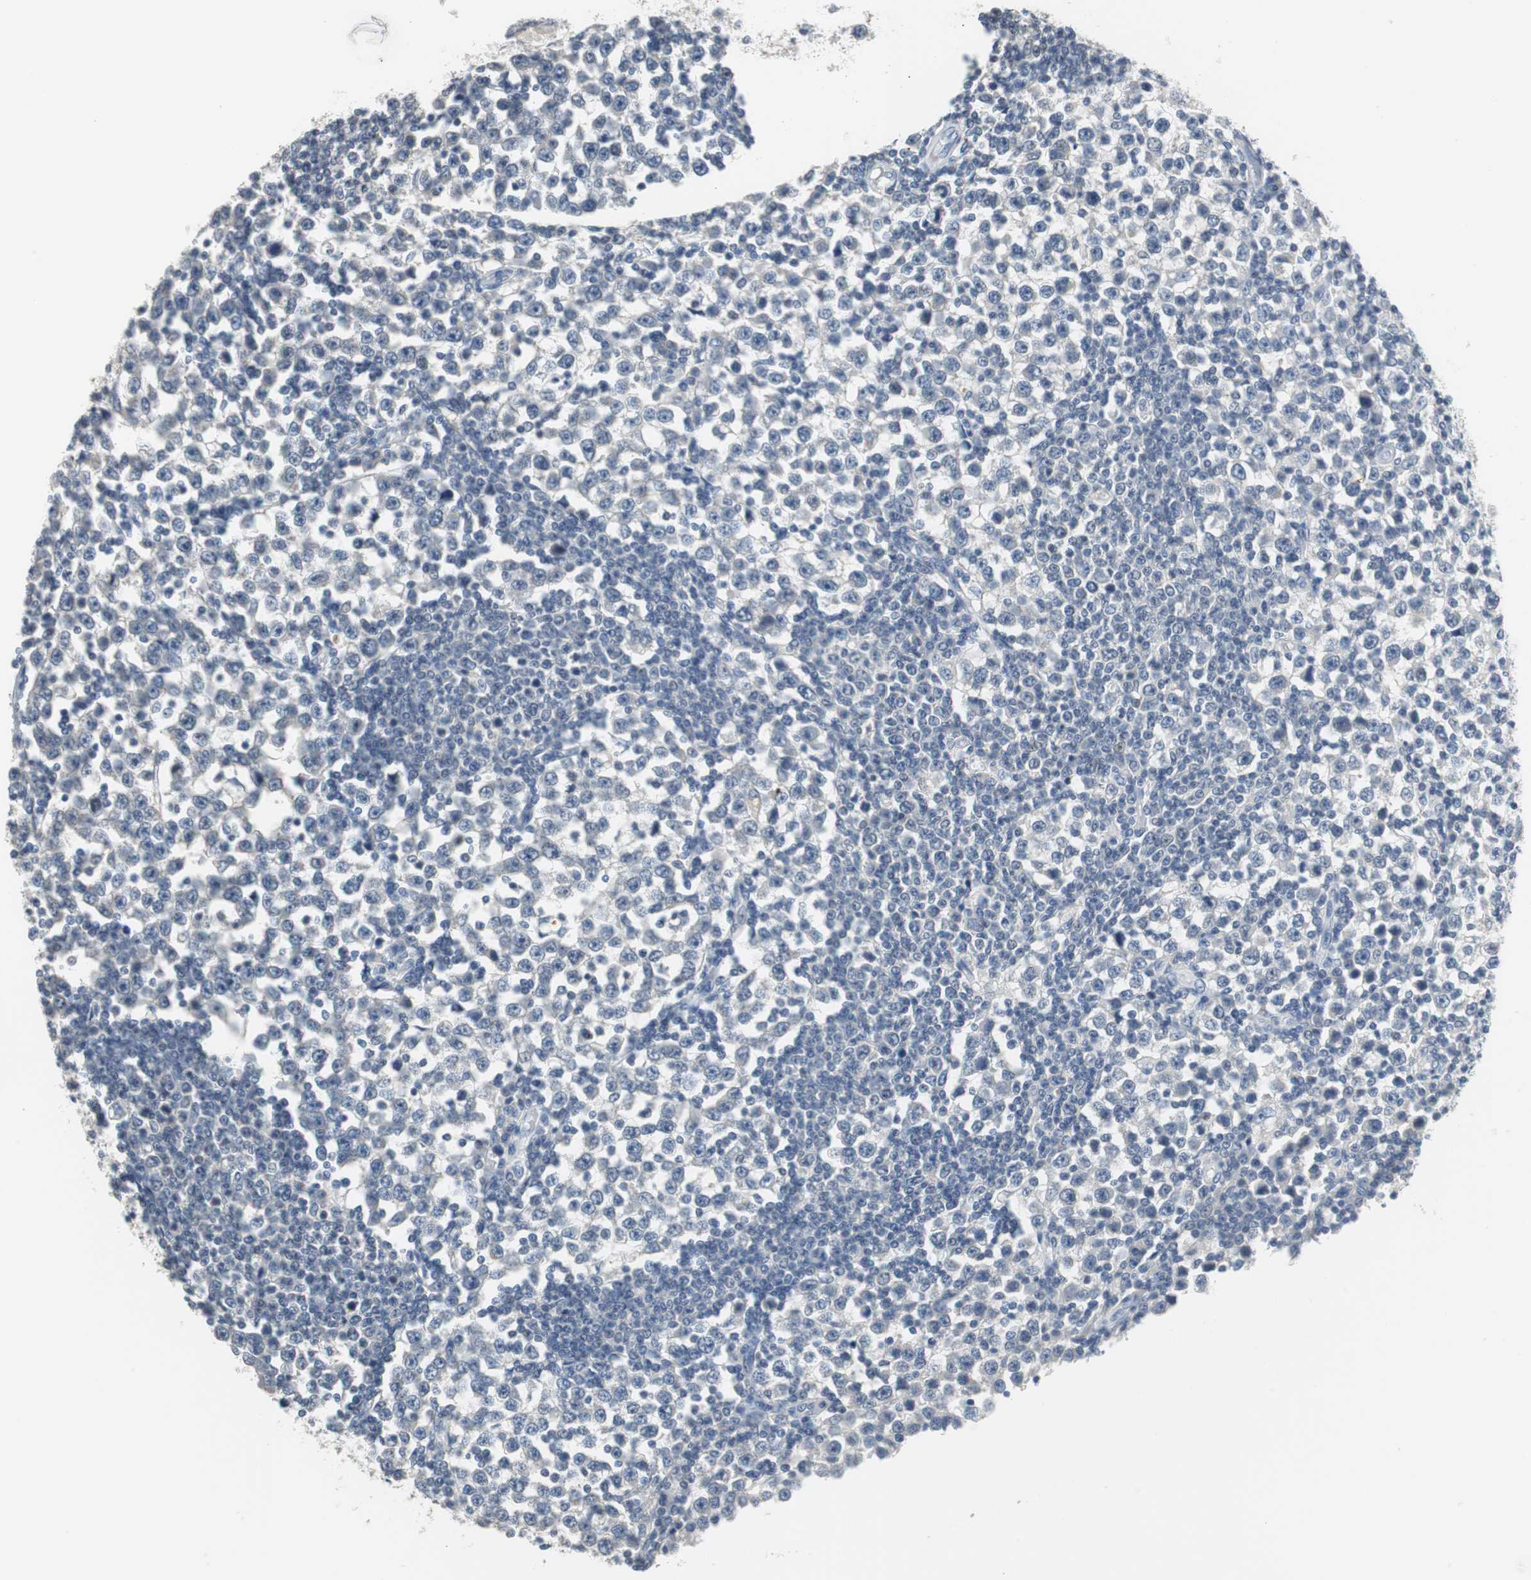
{"staining": {"intensity": "negative", "quantity": "none", "location": "none"}, "tissue": "testis cancer", "cell_type": "Tumor cells", "image_type": "cancer", "snomed": [{"axis": "morphology", "description": "Seminoma, NOS"}, {"axis": "topography", "description": "Testis"}], "caption": "A high-resolution micrograph shows immunohistochemistry (IHC) staining of seminoma (testis), which exhibits no significant staining in tumor cells.", "gene": "MUC7", "patient": {"sex": "male", "age": 65}}